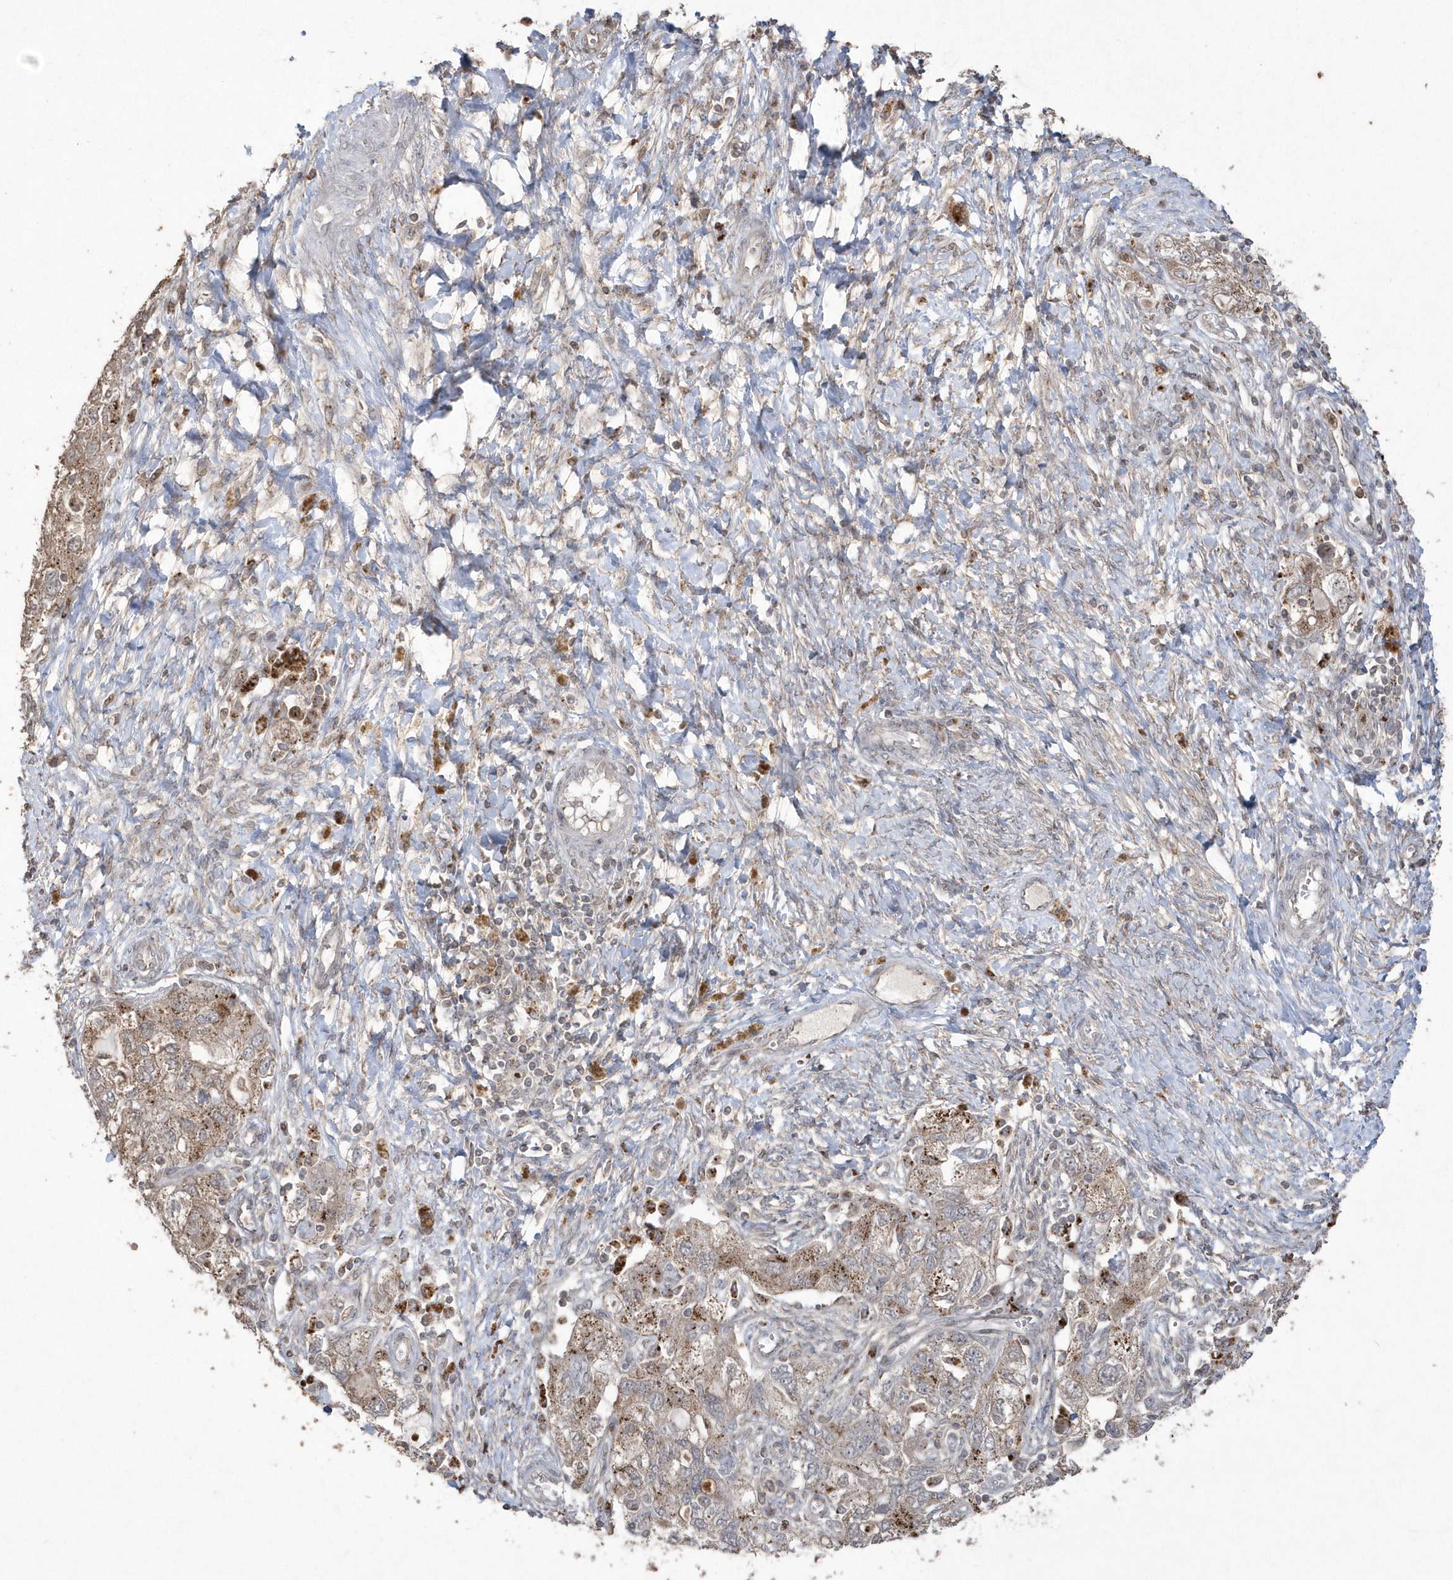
{"staining": {"intensity": "moderate", "quantity": "25%-75%", "location": "cytoplasmic/membranous"}, "tissue": "ovarian cancer", "cell_type": "Tumor cells", "image_type": "cancer", "snomed": [{"axis": "morphology", "description": "Carcinoma, NOS"}, {"axis": "morphology", "description": "Cystadenocarcinoma, serous, NOS"}, {"axis": "topography", "description": "Ovary"}], "caption": "Brown immunohistochemical staining in serous cystadenocarcinoma (ovarian) reveals moderate cytoplasmic/membranous expression in about 25%-75% of tumor cells.", "gene": "GEMIN6", "patient": {"sex": "female", "age": 69}}